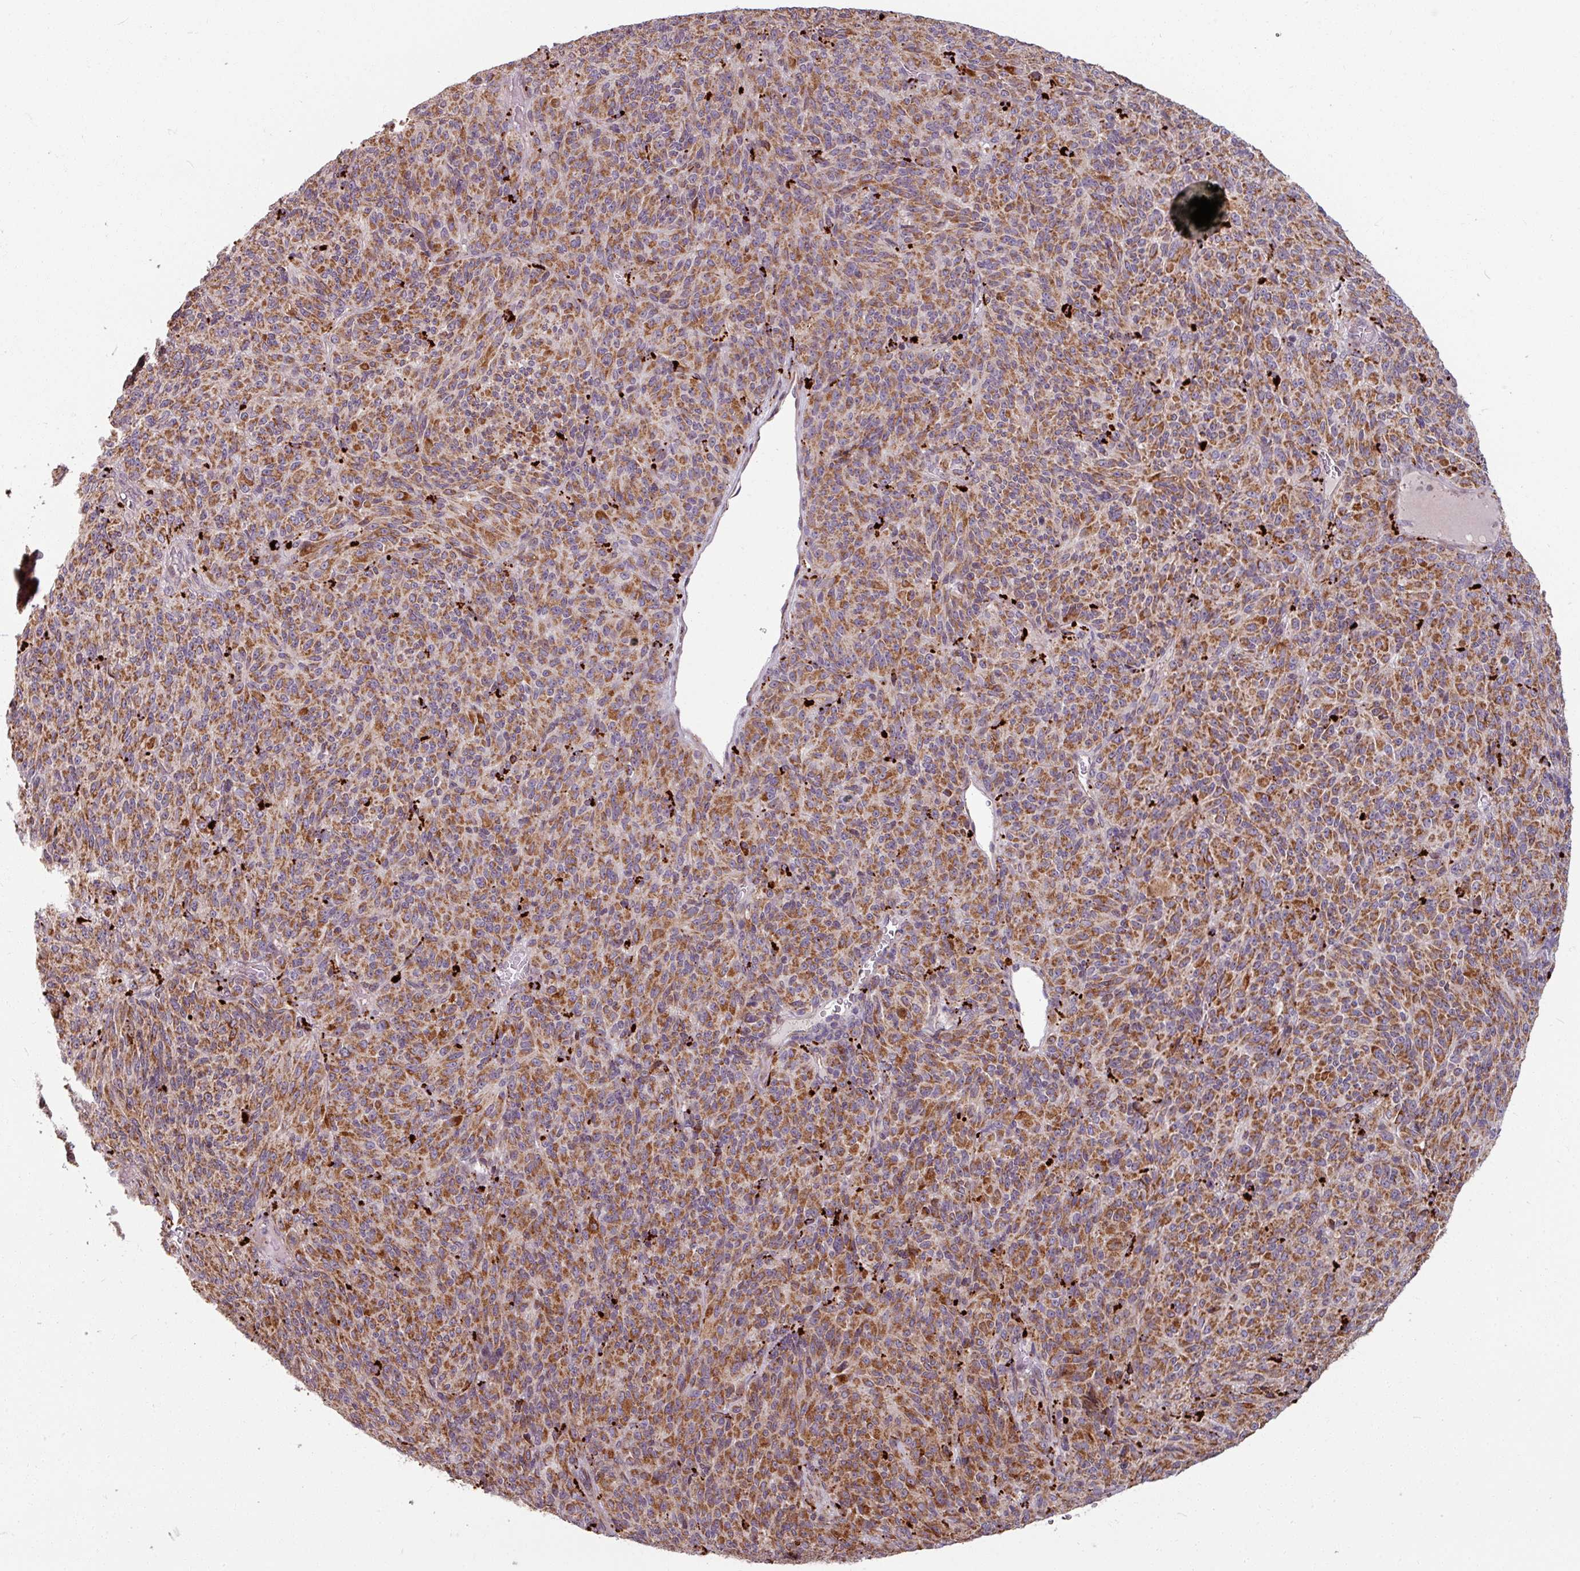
{"staining": {"intensity": "moderate", "quantity": ">75%", "location": "cytoplasmic/membranous"}, "tissue": "melanoma", "cell_type": "Tumor cells", "image_type": "cancer", "snomed": [{"axis": "morphology", "description": "Malignant melanoma, Metastatic site"}, {"axis": "topography", "description": "Brain"}], "caption": "Human melanoma stained for a protein (brown) displays moderate cytoplasmic/membranous positive positivity in approximately >75% of tumor cells.", "gene": "MAGT1", "patient": {"sex": "female", "age": 56}}